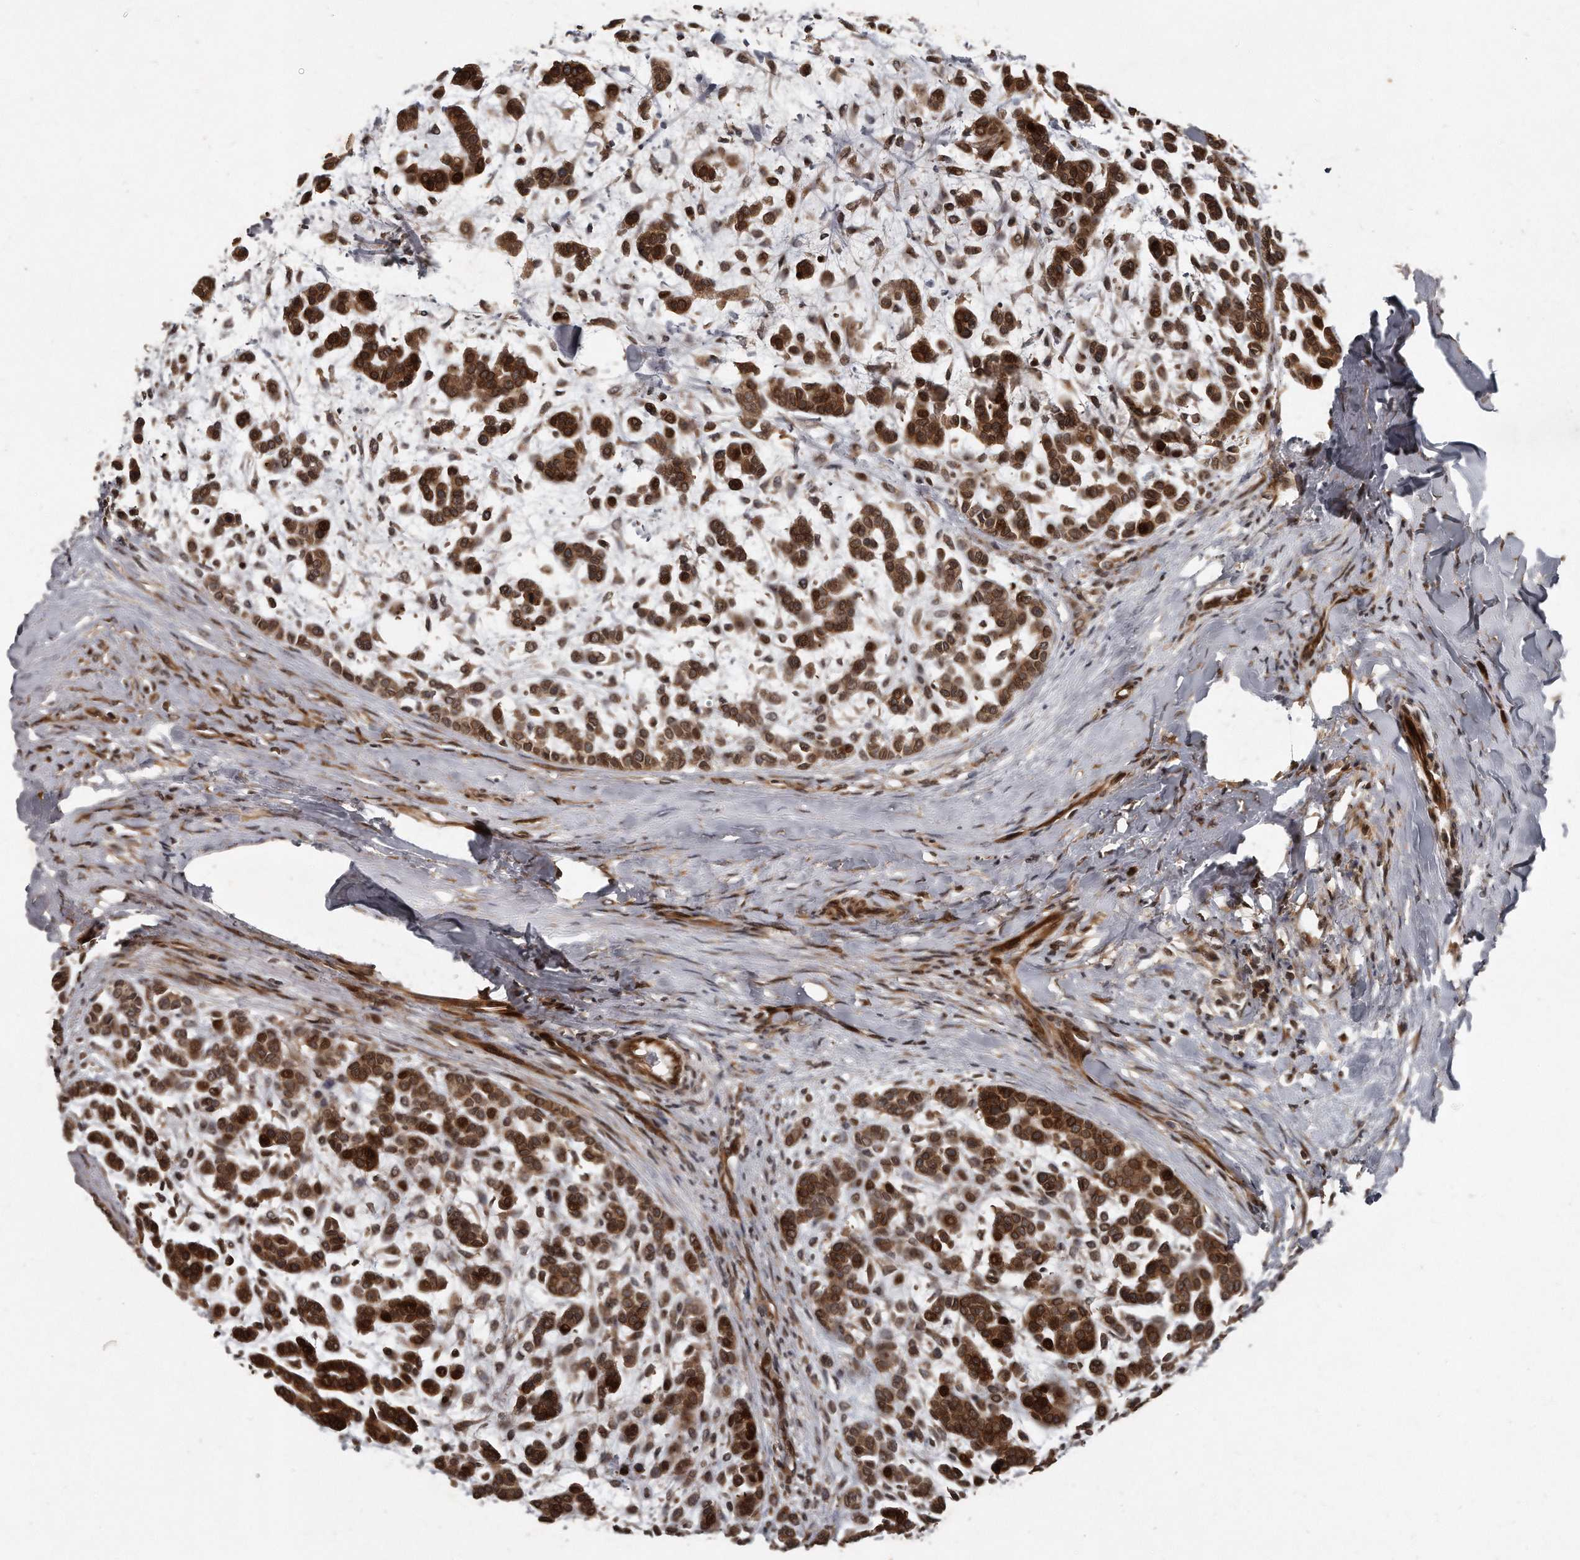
{"staining": {"intensity": "strong", "quantity": ">75%", "location": "cytoplasmic/membranous,nuclear"}, "tissue": "head and neck cancer", "cell_type": "Tumor cells", "image_type": "cancer", "snomed": [{"axis": "morphology", "description": "Adenocarcinoma, NOS"}, {"axis": "morphology", "description": "Adenoma, NOS"}, {"axis": "topography", "description": "Head-Neck"}], "caption": "Immunohistochemical staining of head and neck adenocarcinoma reveals high levels of strong cytoplasmic/membranous and nuclear protein staining in approximately >75% of tumor cells. The protein of interest is shown in brown color, while the nuclei are stained blue.", "gene": "GCH1", "patient": {"sex": "female", "age": 55}}